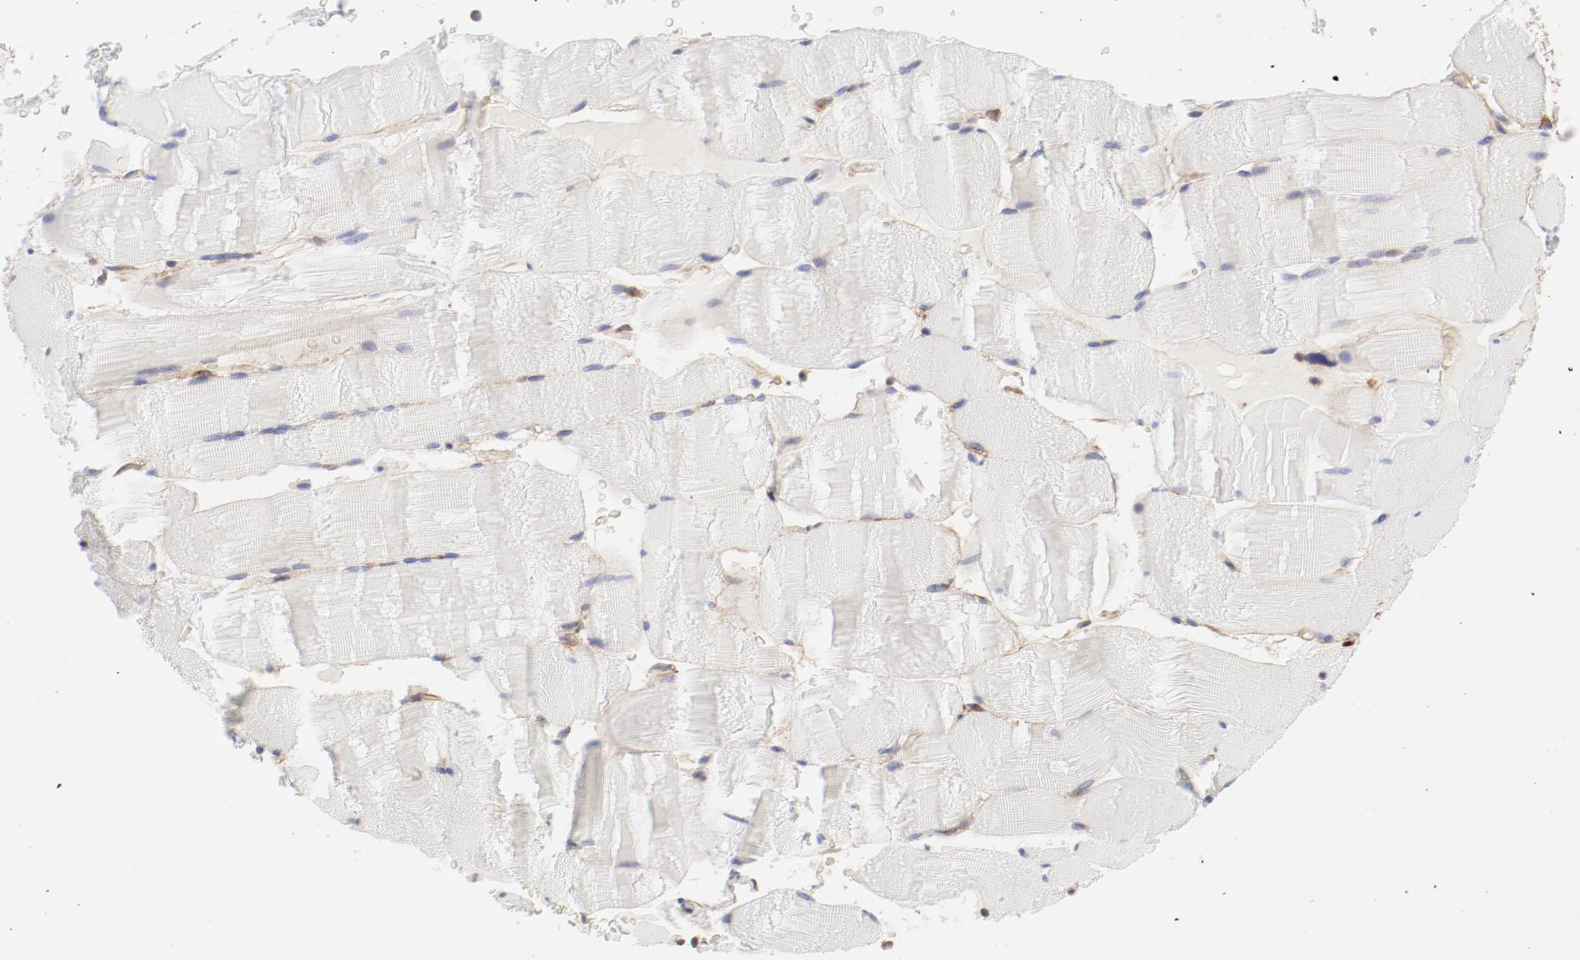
{"staining": {"intensity": "negative", "quantity": "none", "location": "none"}, "tissue": "skeletal muscle", "cell_type": "Myocytes", "image_type": "normal", "snomed": [{"axis": "morphology", "description": "Normal tissue, NOS"}, {"axis": "topography", "description": "Skeletal muscle"}], "caption": "Myocytes show no significant positivity in unremarkable skeletal muscle. The staining is performed using DAB (3,3'-diaminobenzidine) brown chromogen with nuclei counter-stained in using hematoxylin.", "gene": "AP2A1", "patient": {"sex": "male", "age": 62}}